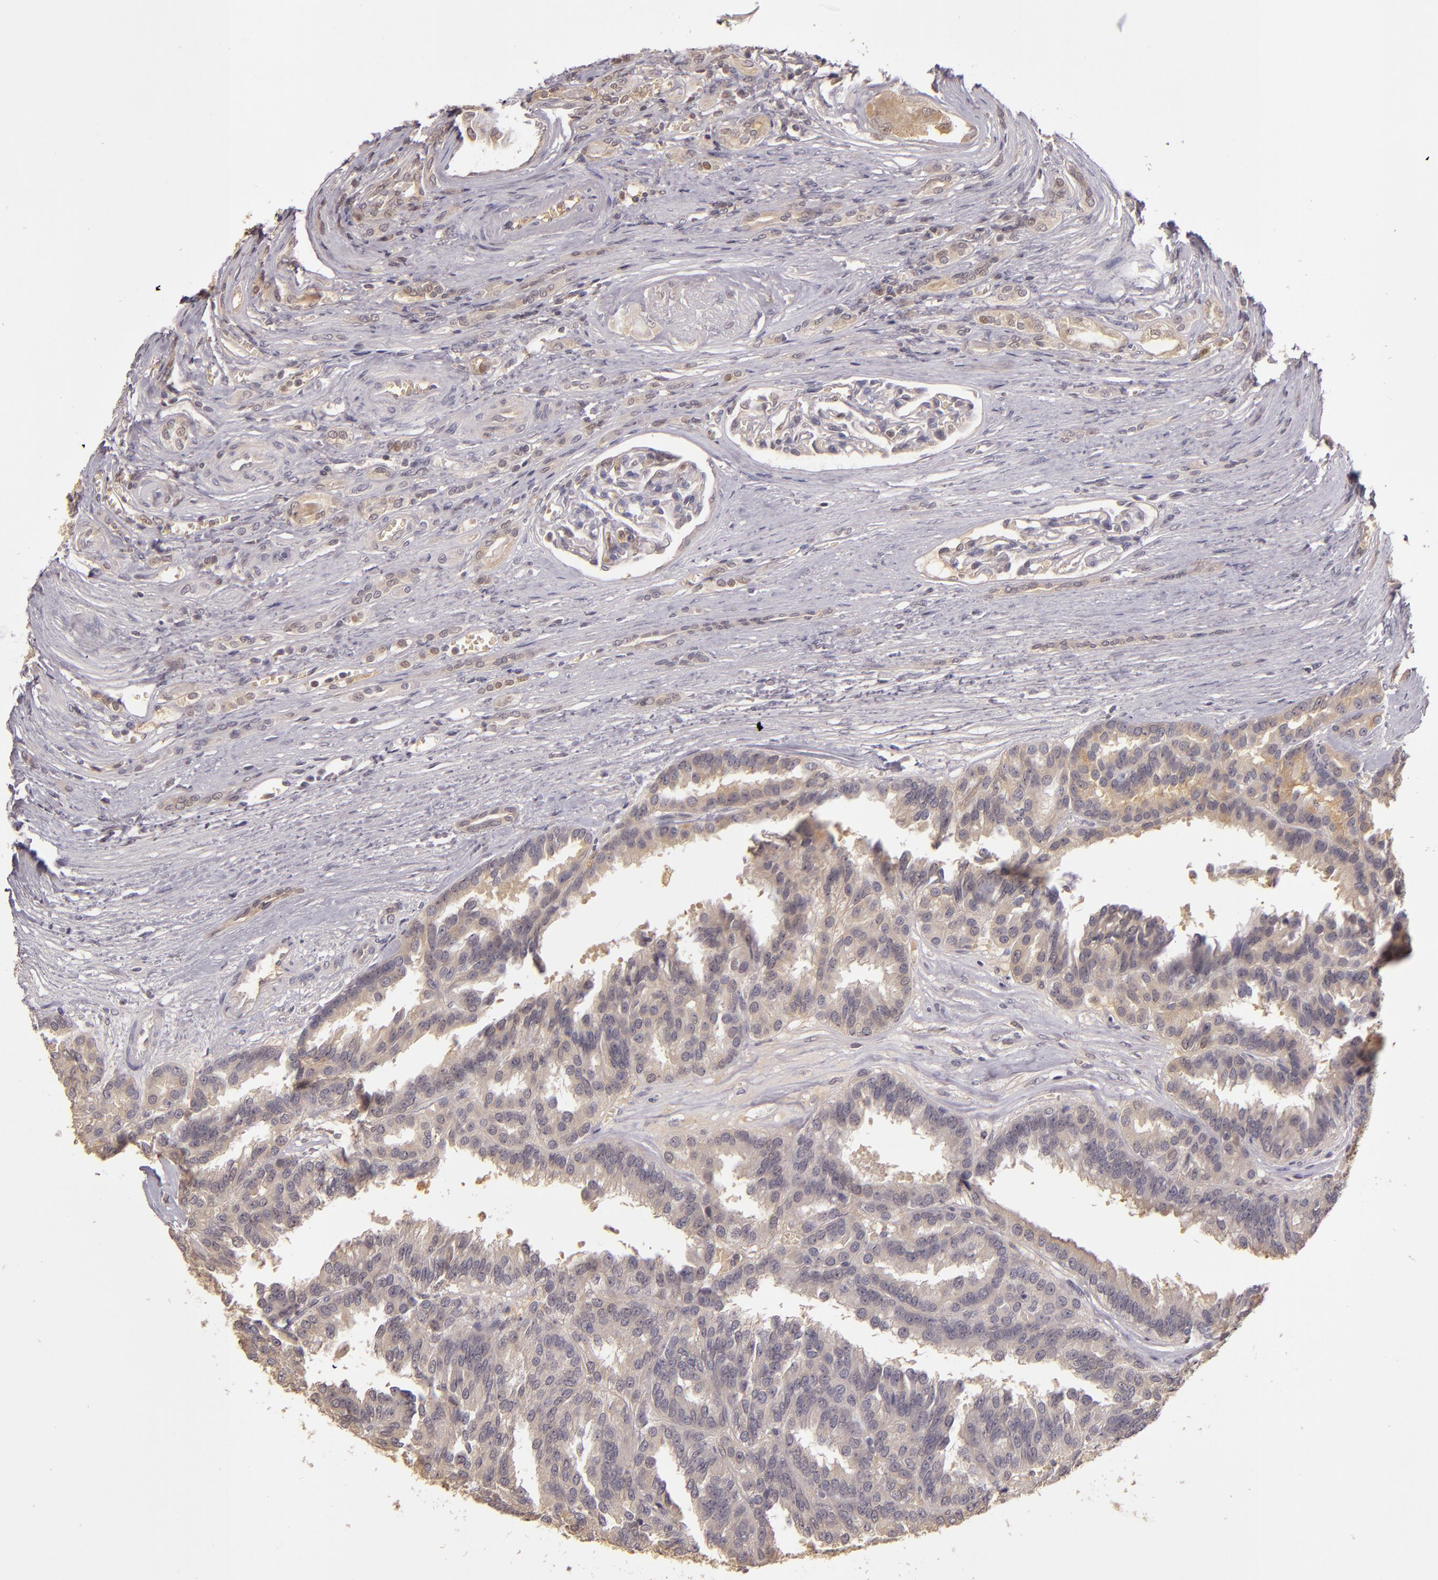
{"staining": {"intensity": "weak", "quantity": ">75%", "location": "cytoplasmic/membranous"}, "tissue": "renal cancer", "cell_type": "Tumor cells", "image_type": "cancer", "snomed": [{"axis": "morphology", "description": "Adenocarcinoma, NOS"}, {"axis": "topography", "description": "Kidney"}], "caption": "Immunohistochemical staining of renal cancer demonstrates weak cytoplasmic/membranous protein positivity in about >75% of tumor cells.", "gene": "LRG1", "patient": {"sex": "male", "age": 46}}